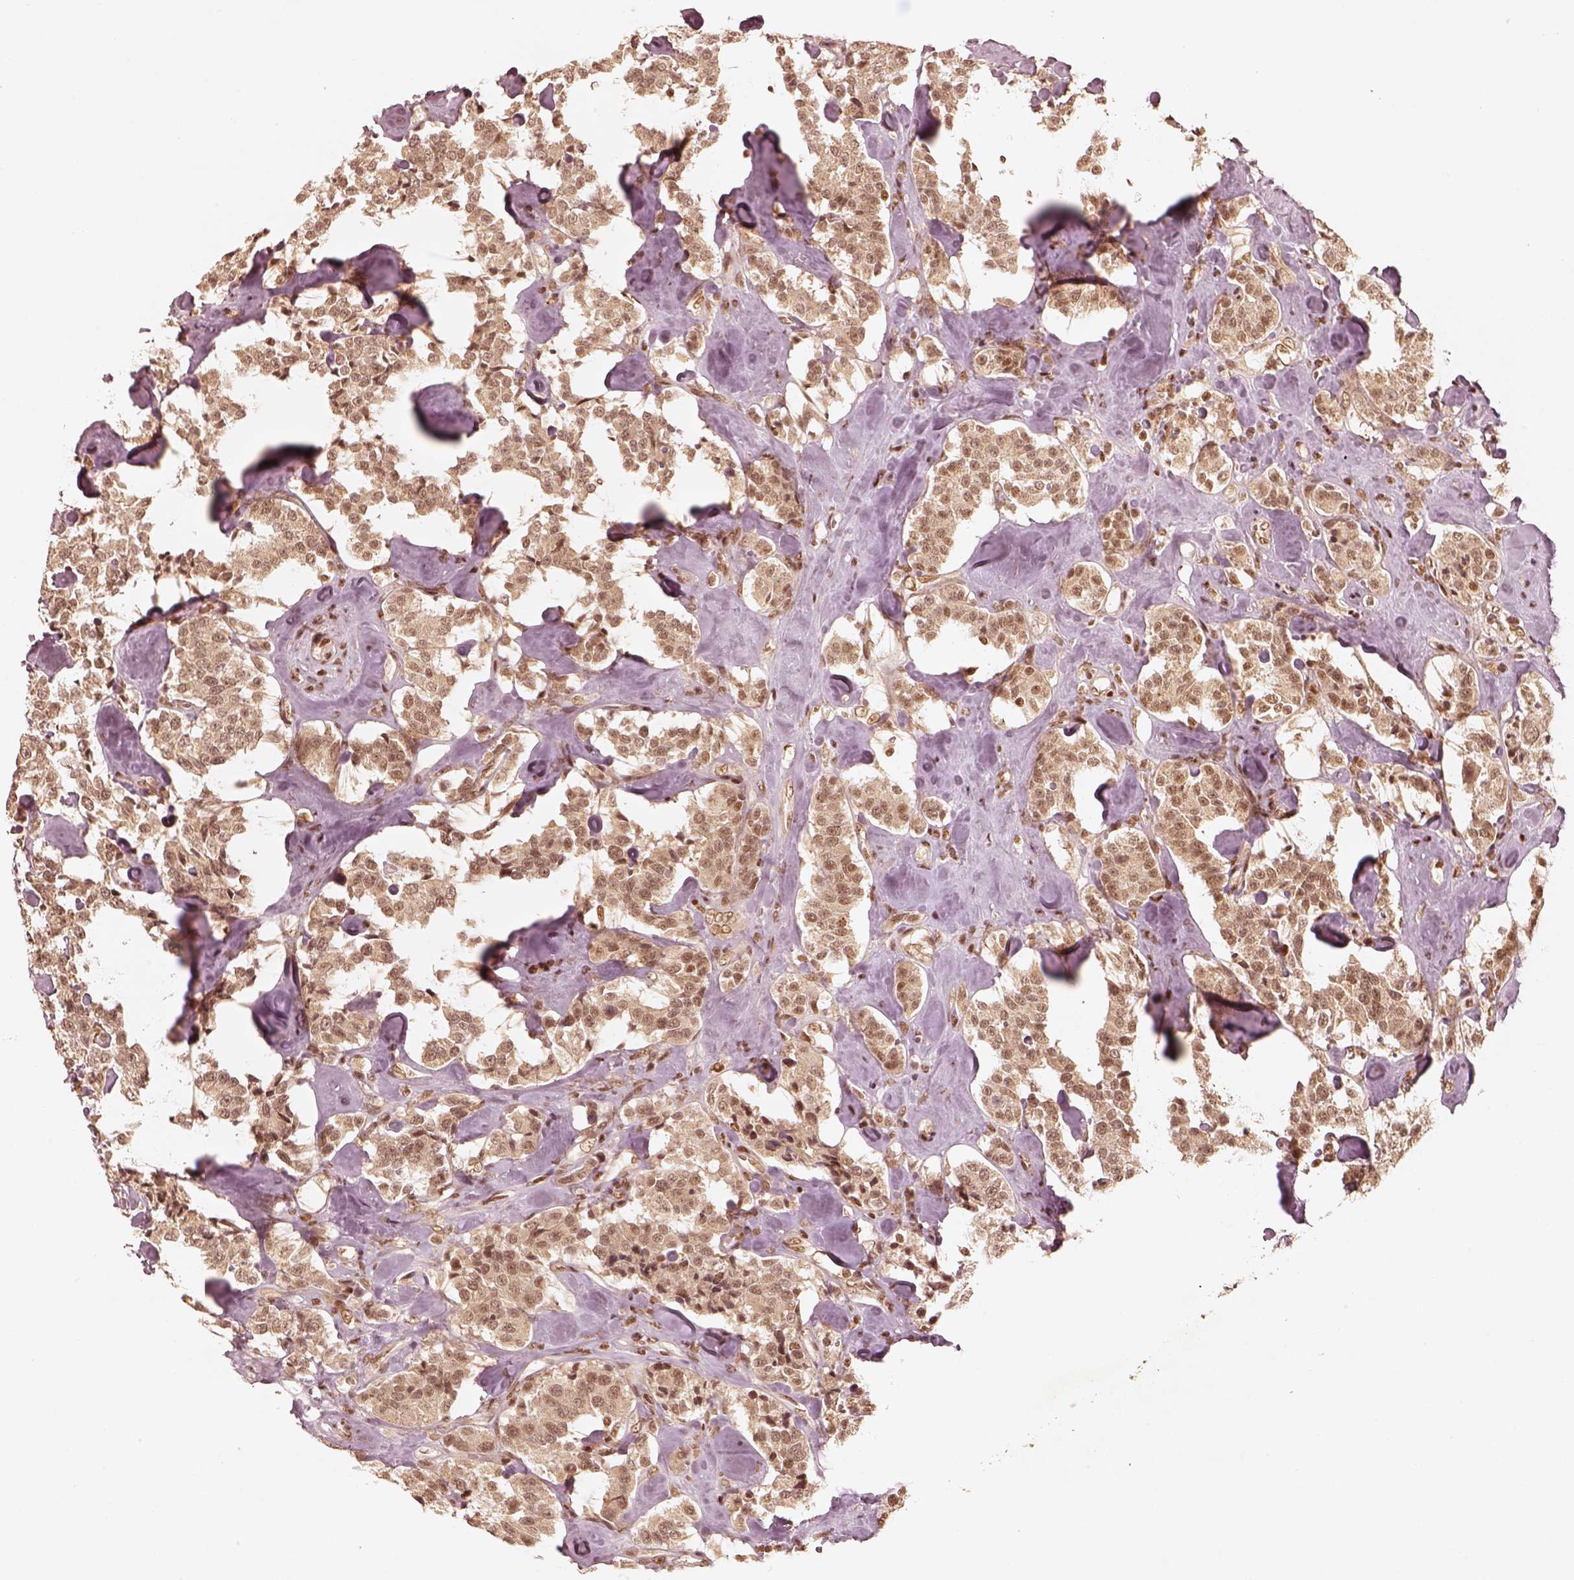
{"staining": {"intensity": "moderate", "quantity": "25%-75%", "location": "nuclear"}, "tissue": "carcinoid", "cell_type": "Tumor cells", "image_type": "cancer", "snomed": [{"axis": "morphology", "description": "Carcinoid, malignant, NOS"}, {"axis": "topography", "description": "Pancreas"}], "caption": "Moderate nuclear positivity is appreciated in approximately 25%-75% of tumor cells in malignant carcinoid.", "gene": "GMEB2", "patient": {"sex": "male", "age": 41}}